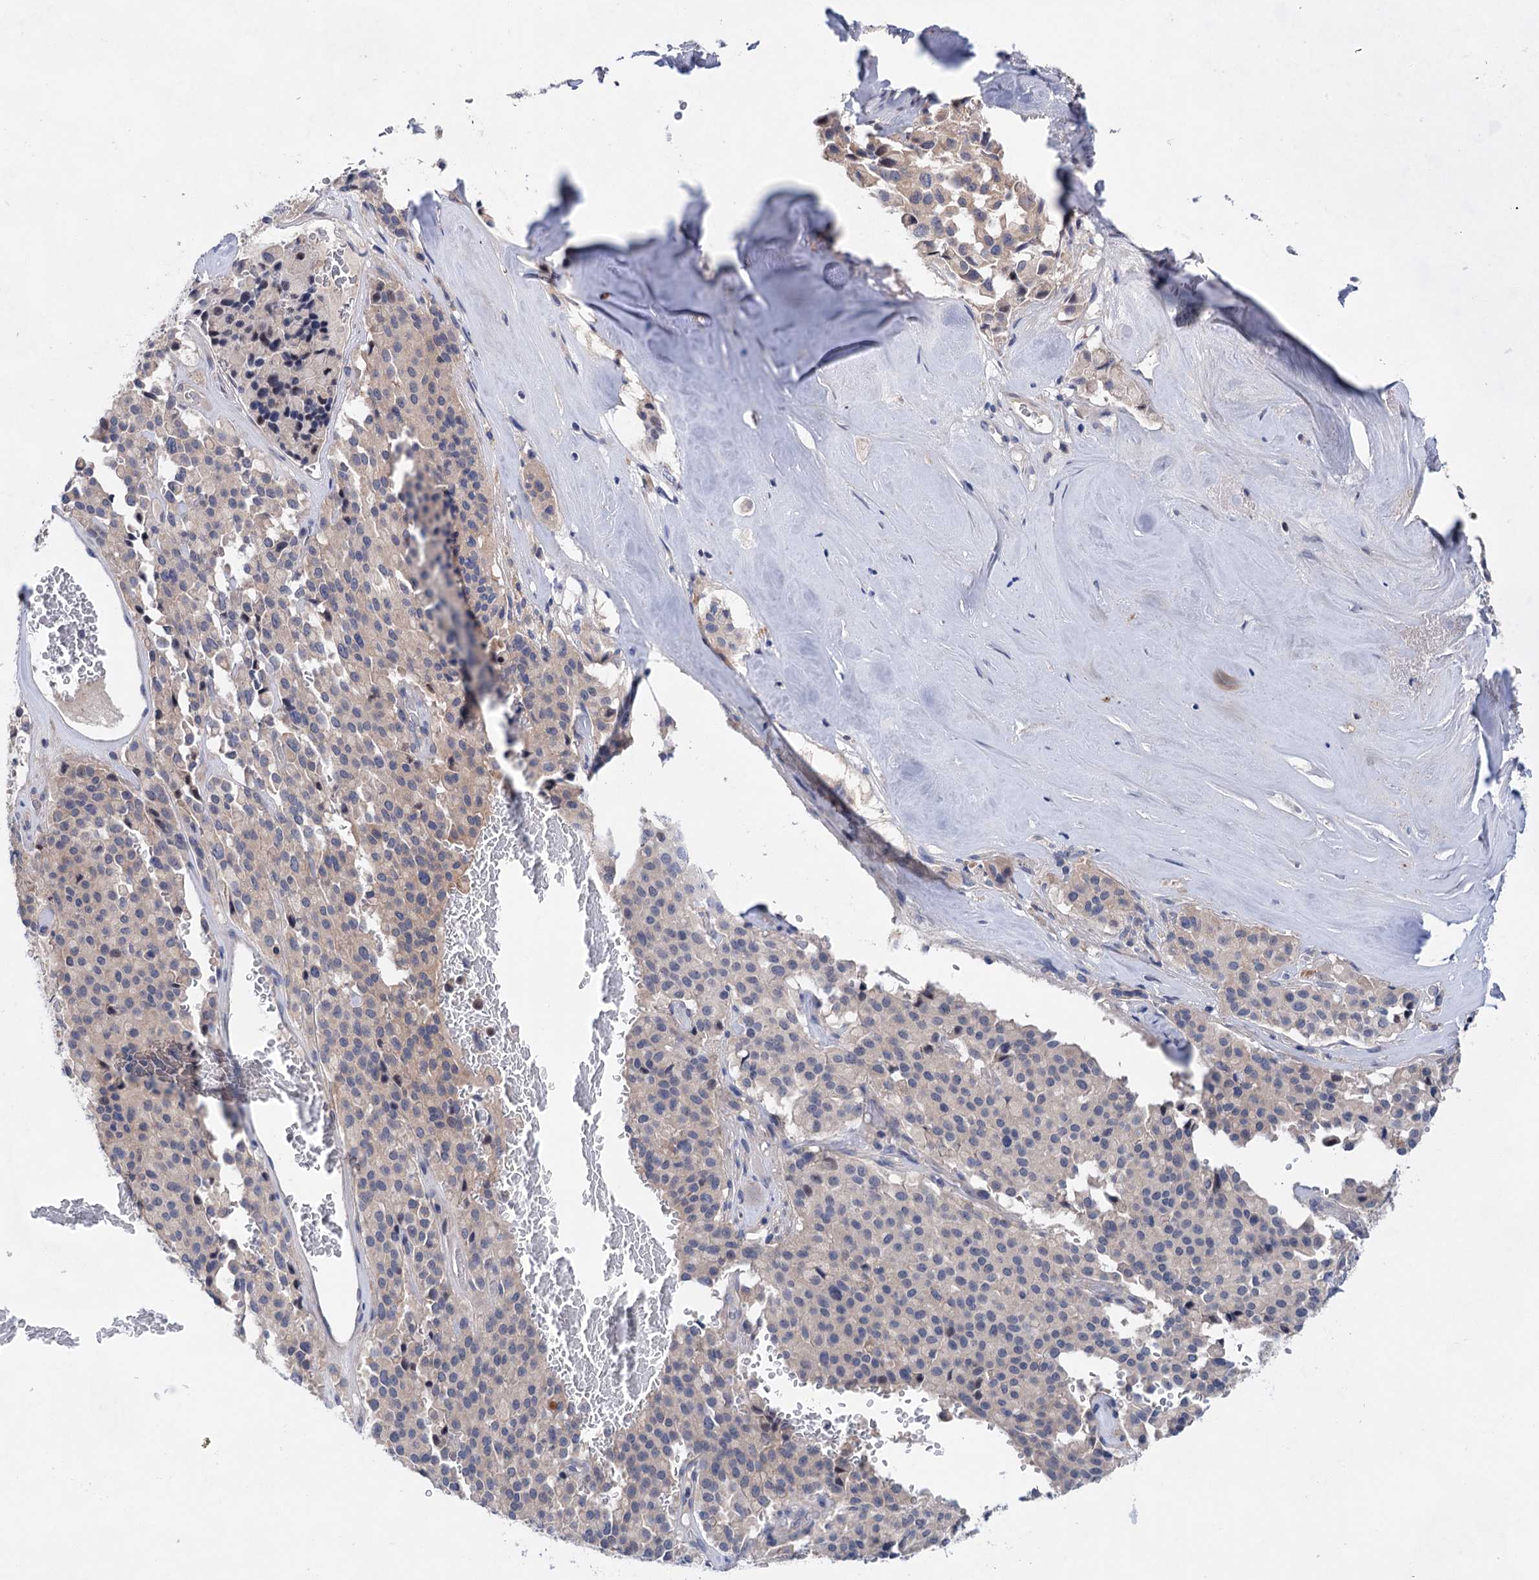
{"staining": {"intensity": "negative", "quantity": "none", "location": "none"}, "tissue": "pancreatic cancer", "cell_type": "Tumor cells", "image_type": "cancer", "snomed": [{"axis": "morphology", "description": "Adenocarcinoma, NOS"}, {"axis": "topography", "description": "Pancreas"}], "caption": "Immunohistochemistry (IHC) micrograph of neoplastic tissue: pancreatic cancer stained with DAB (3,3'-diaminobenzidine) demonstrates no significant protein expression in tumor cells.", "gene": "MORN3", "patient": {"sex": "male", "age": 65}}